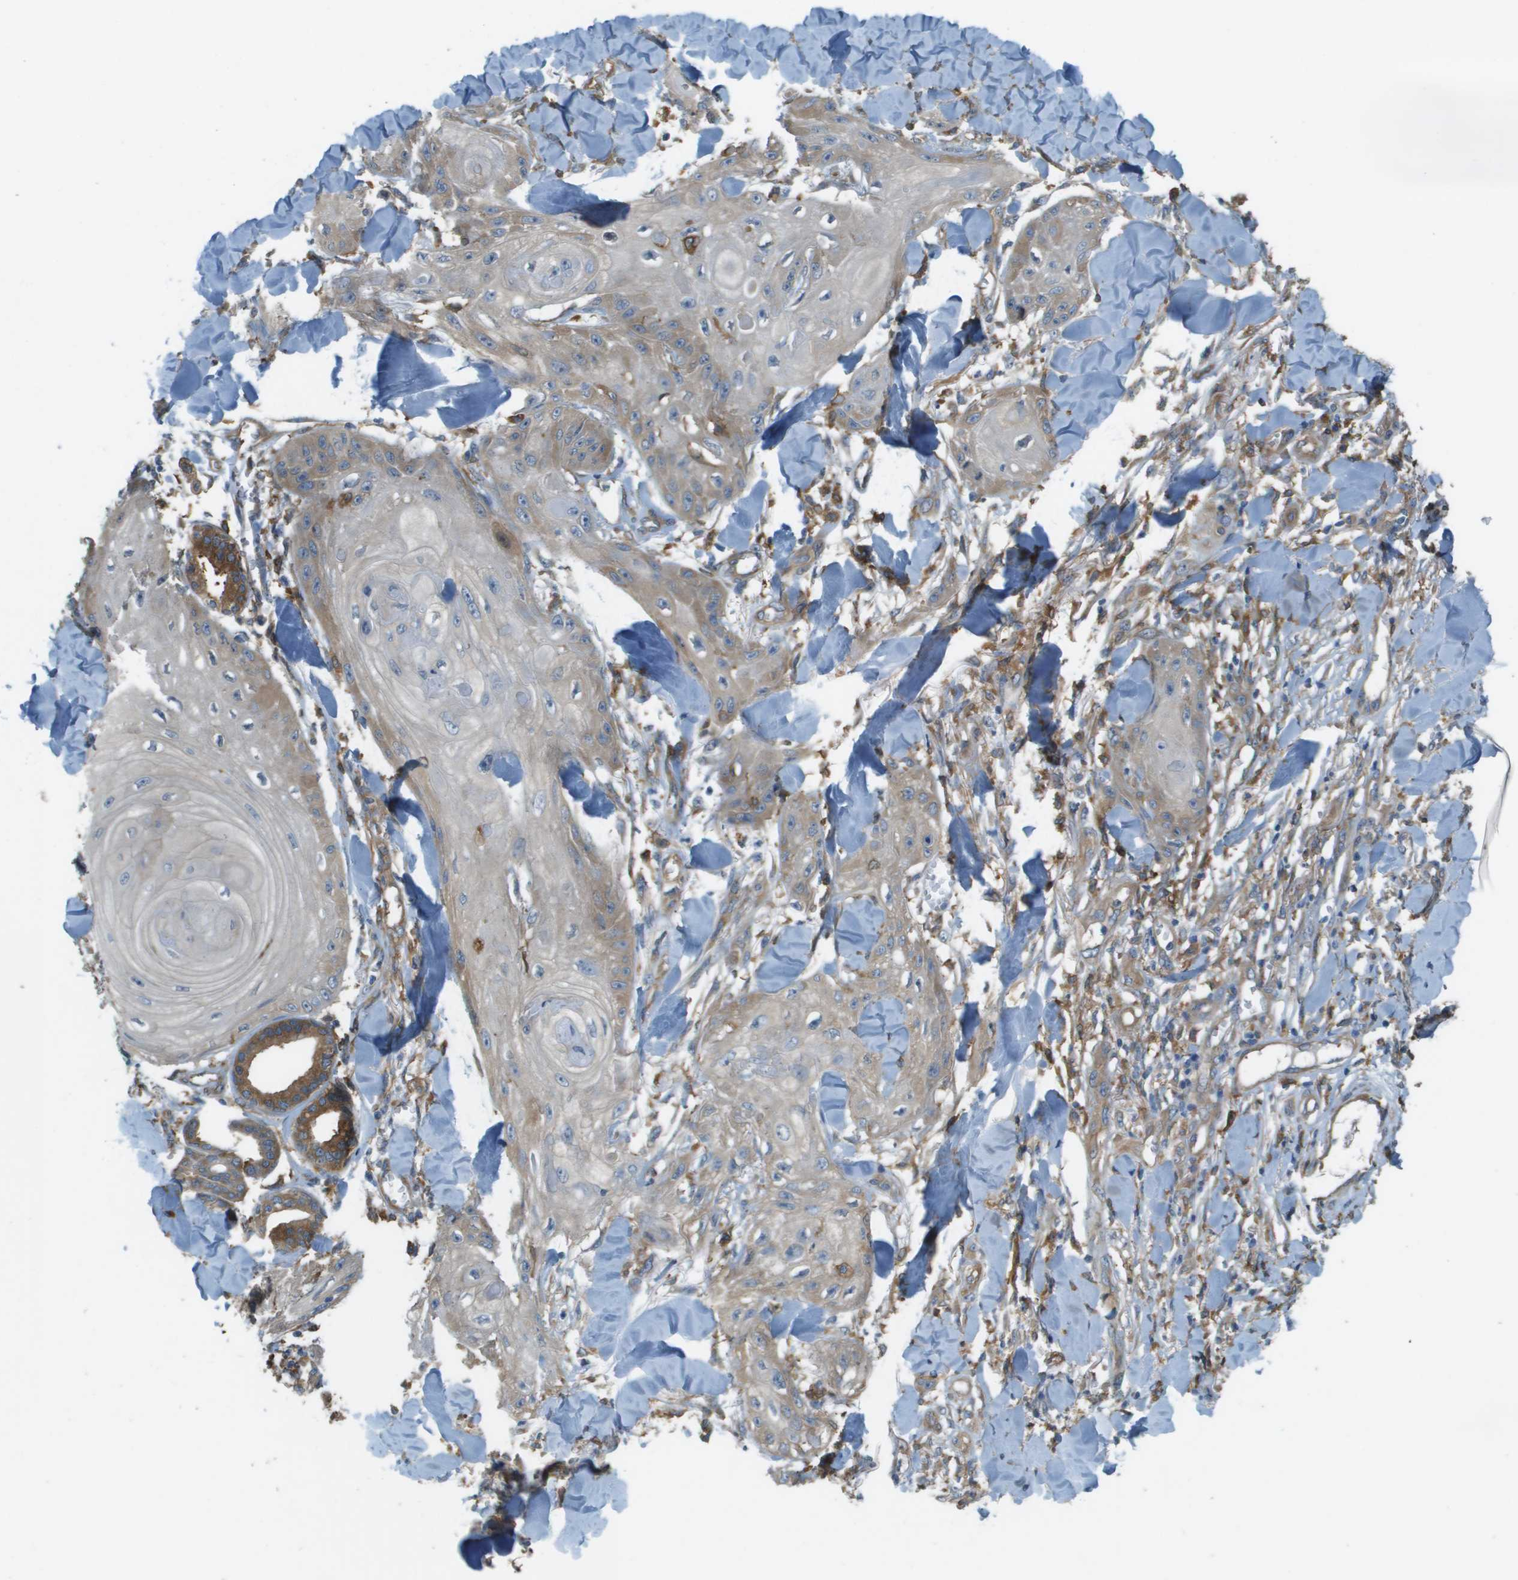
{"staining": {"intensity": "weak", "quantity": "<25%", "location": "cytoplasmic/membranous"}, "tissue": "skin cancer", "cell_type": "Tumor cells", "image_type": "cancer", "snomed": [{"axis": "morphology", "description": "Squamous cell carcinoma, NOS"}, {"axis": "topography", "description": "Skin"}], "caption": "Human skin cancer stained for a protein using IHC reveals no positivity in tumor cells.", "gene": "CORO1B", "patient": {"sex": "male", "age": 74}}